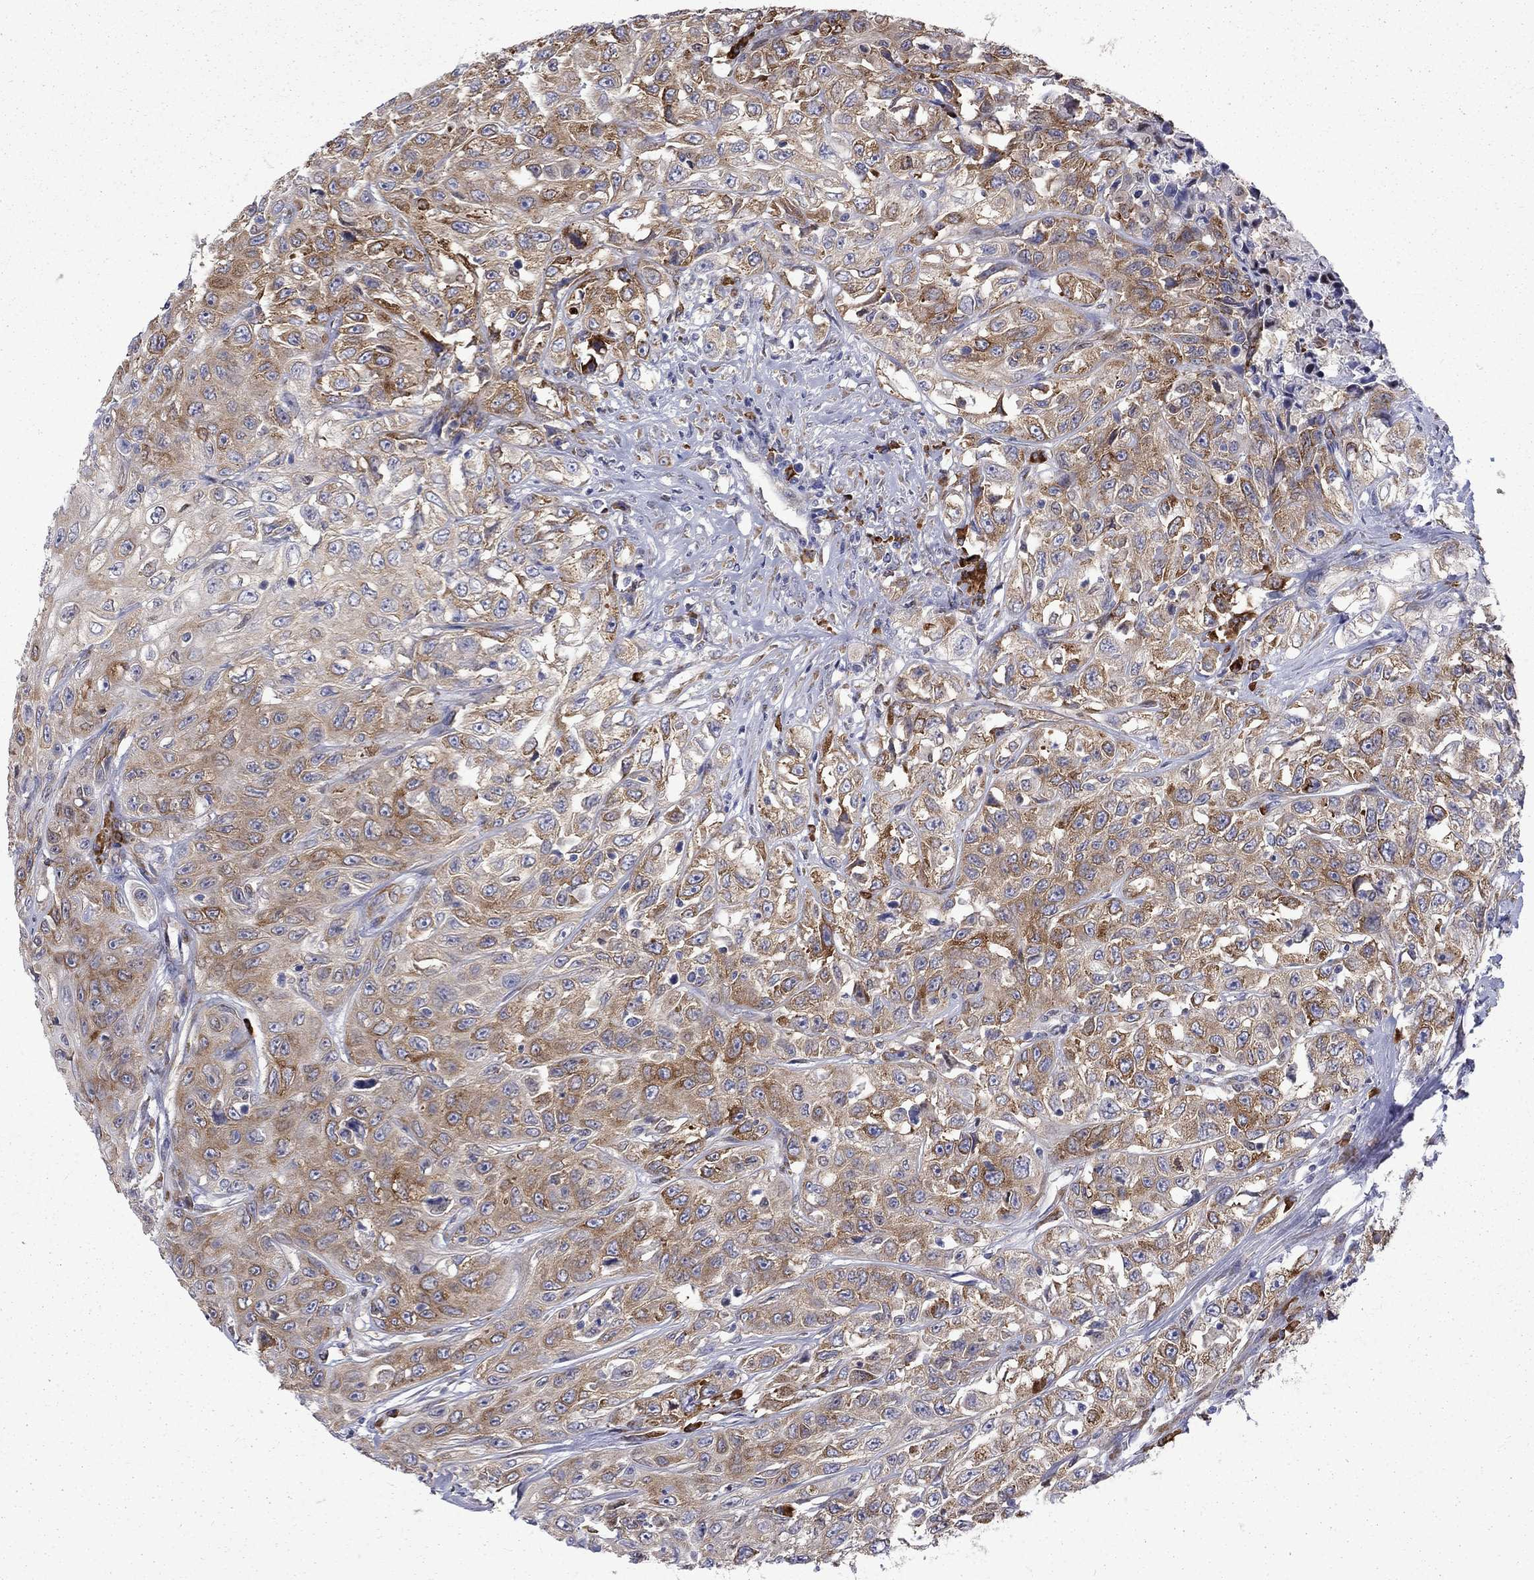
{"staining": {"intensity": "moderate", "quantity": ">75%", "location": "cytoplasmic/membranous"}, "tissue": "urothelial cancer", "cell_type": "Tumor cells", "image_type": "cancer", "snomed": [{"axis": "morphology", "description": "Urothelial carcinoma, High grade"}, {"axis": "topography", "description": "Urinary bladder"}], "caption": "Protein expression analysis of urothelial carcinoma (high-grade) exhibits moderate cytoplasmic/membranous positivity in approximately >75% of tumor cells.", "gene": "PABPC4", "patient": {"sex": "female", "age": 56}}